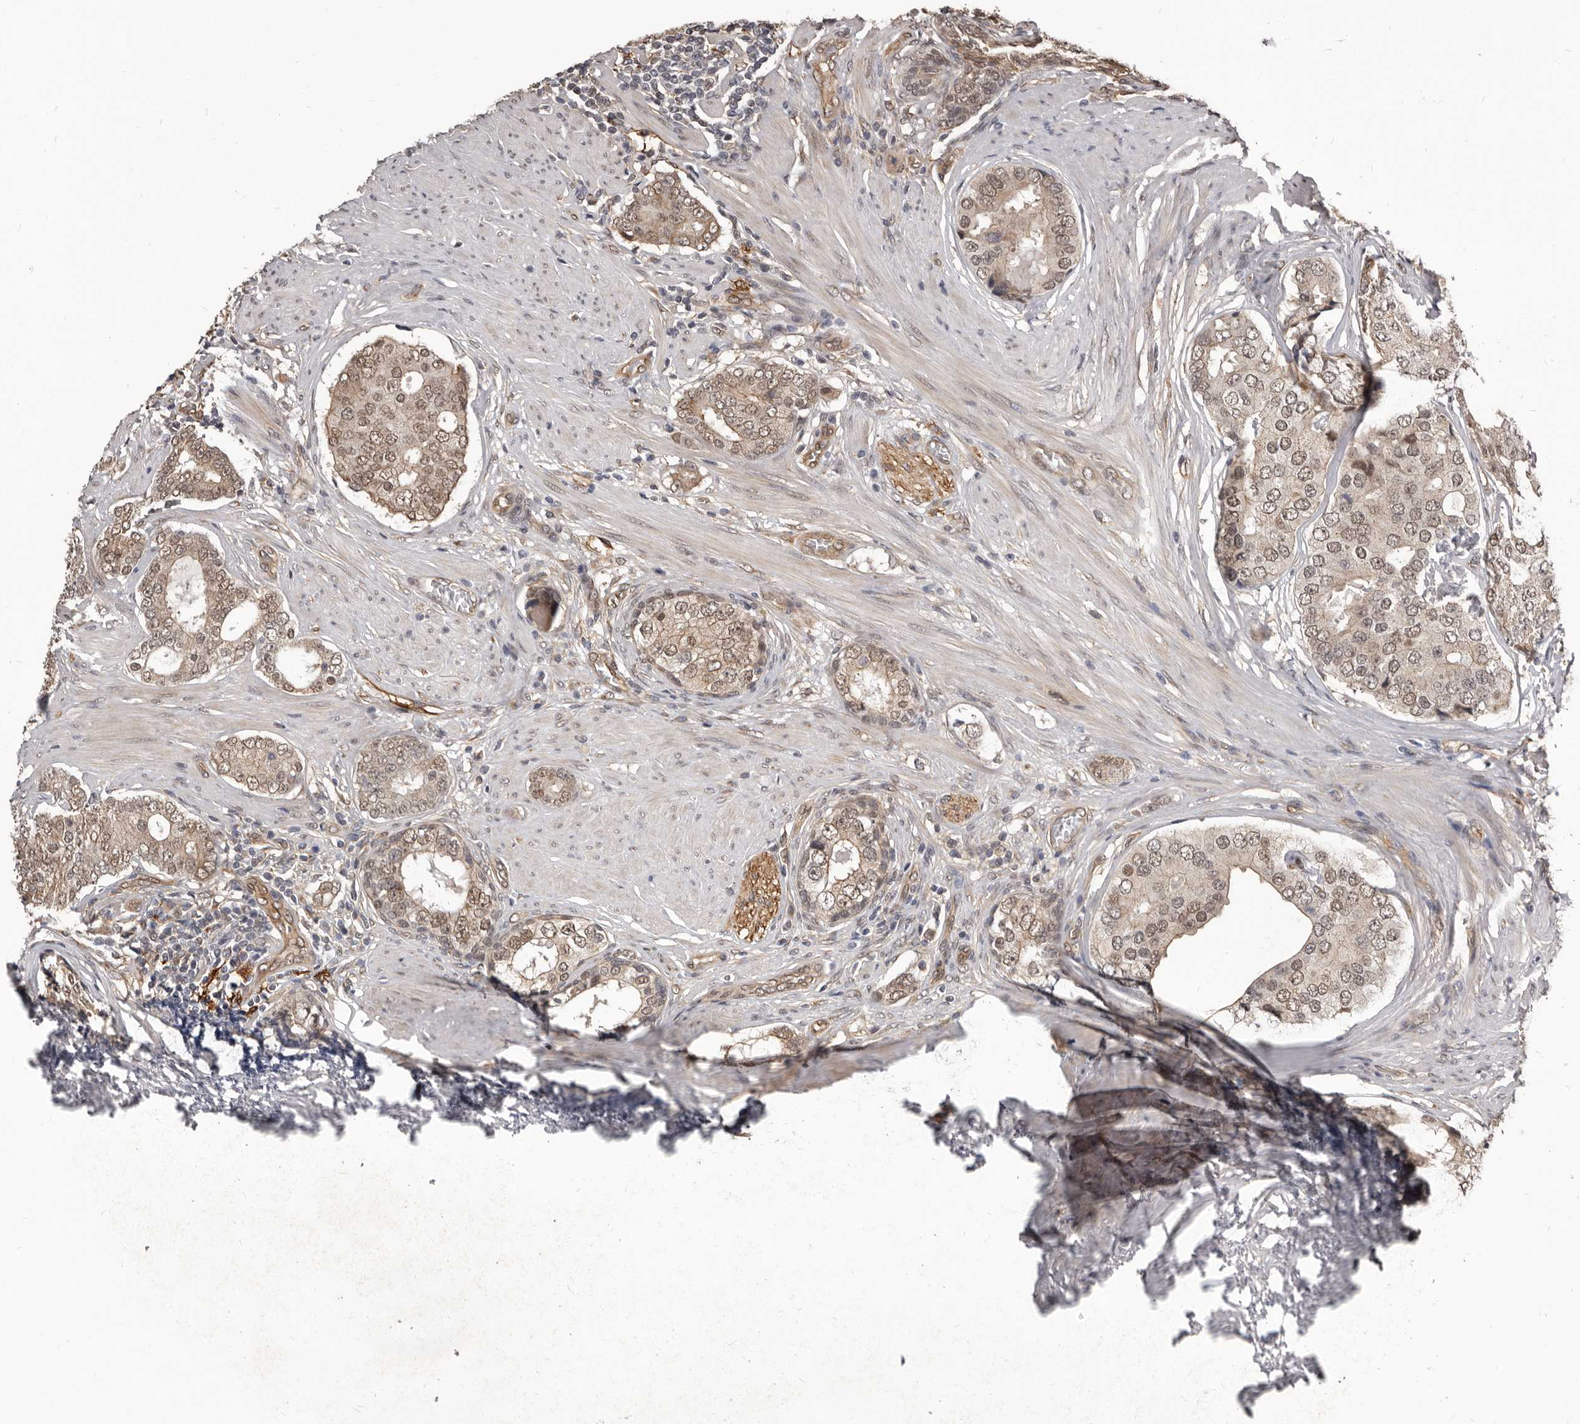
{"staining": {"intensity": "weak", "quantity": ">75%", "location": "cytoplasmic/membranous,nuclear"}, "tissue": "prostate cancer", "cell_type": "Tumor cells", "image_type": "cancer", "snomed": [{"axis": "morphology", "description": "Adenocarcinoma, High grade"}, {"axis": "topography", "description": "Prostate"}], "caption": "Protein expression analysis of human prostate cancer (adenocarcinoma (high-grade)) reveals weak cytoplasmic/membranous and nuclear positivity in about >75% of tumor cells.", "gene": "ADAMTS20", "patient": {"sex": "male", "age": 56}}